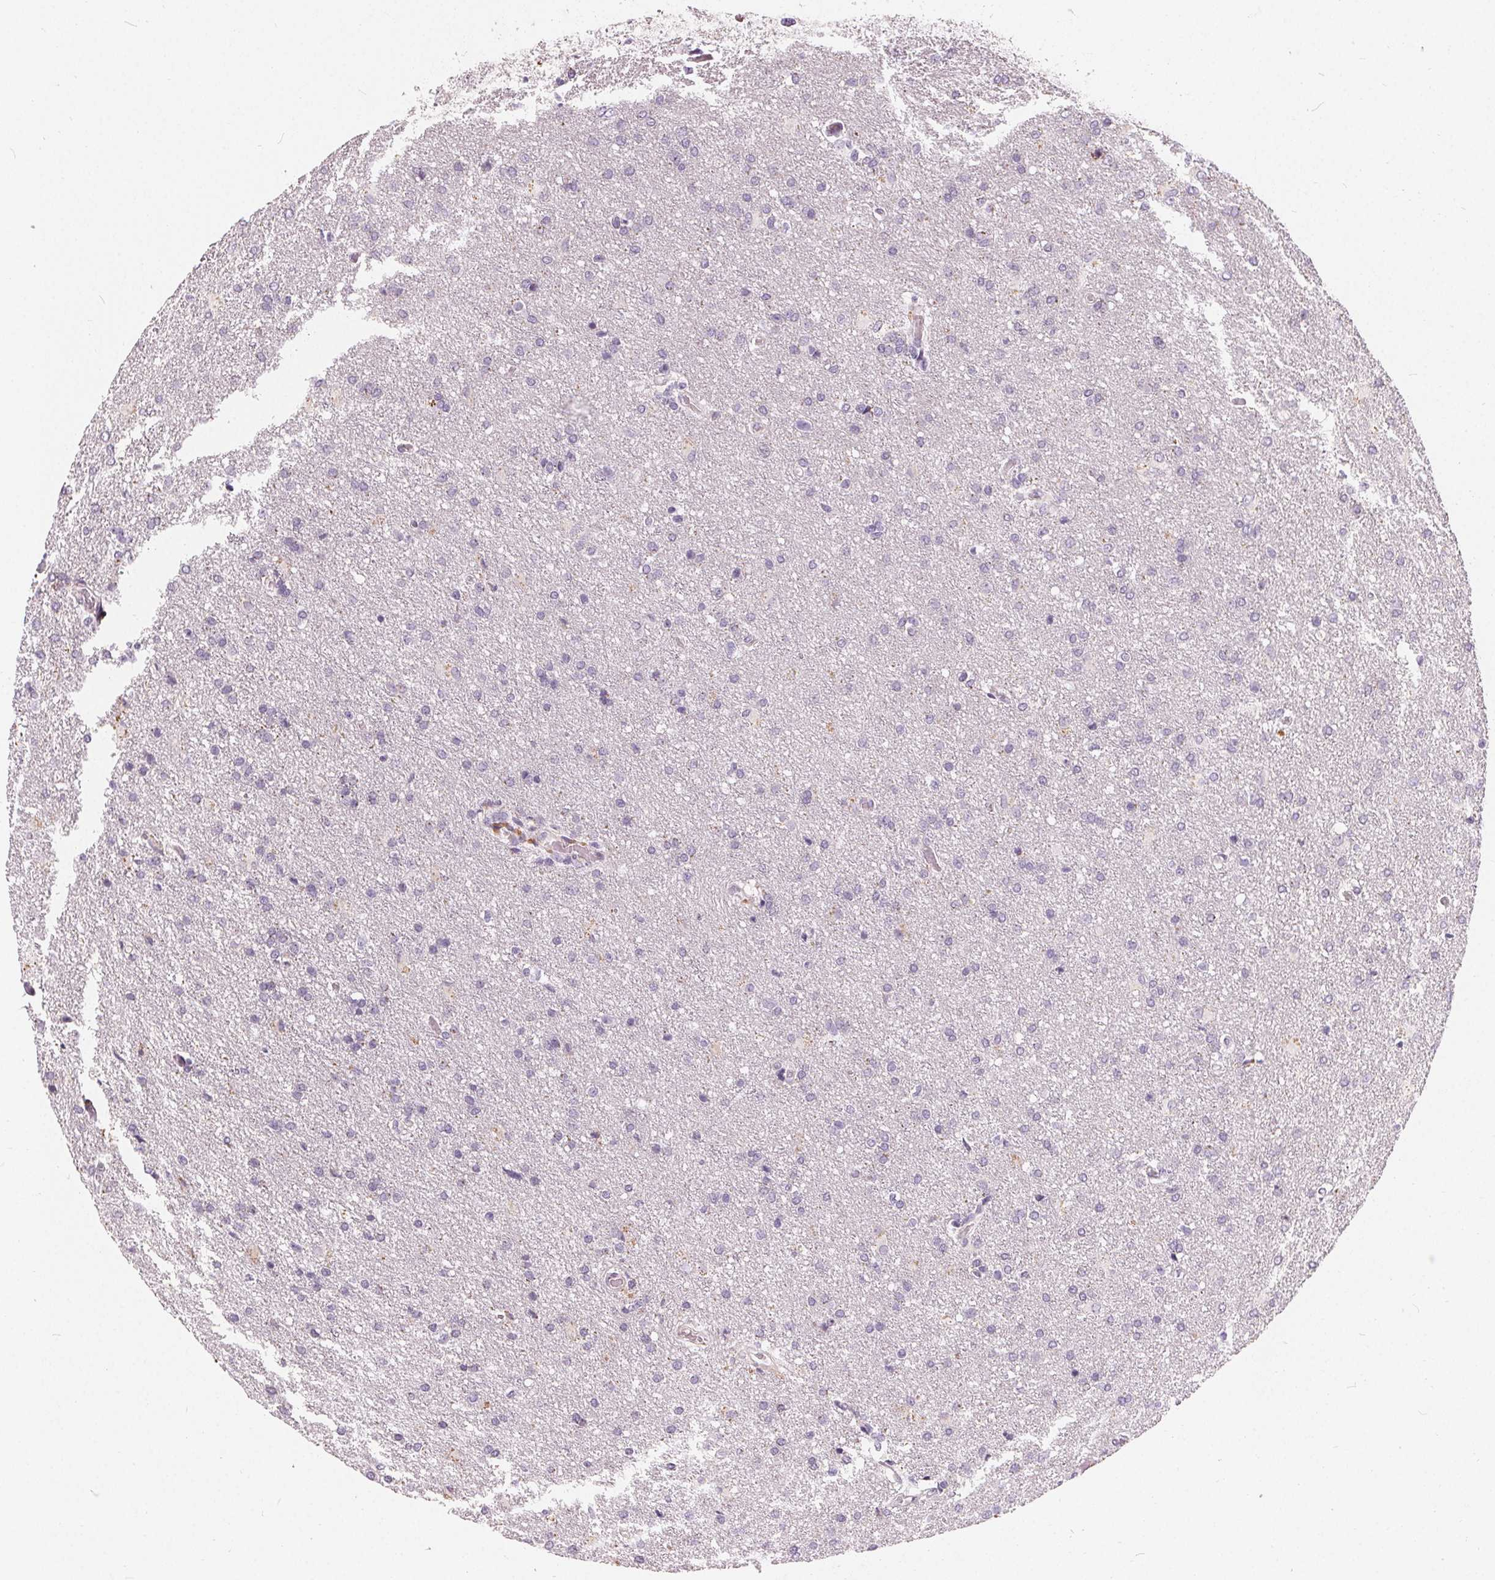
{"staining": {"intensity": "negative", "quantity": "none", "location": "none"}, "tissue": "glioma", "cell_type": "Tumor cells", "image_type": "cancer", "snomed": [{"axis": "morphology", "description": "Glioma, malignant, High grade"}, {"axis": "topography", "description": "Brain"}], "caption": "Photomicrograph shows no protein expression in tumor cells of malignant glioma (high-grade) tissue. (Brightfield microscopy of DAB immunohistochemistry (IHC) at high magnification).", "gene": "HOPX", "patient": {"sex": "male", "age": 68}}